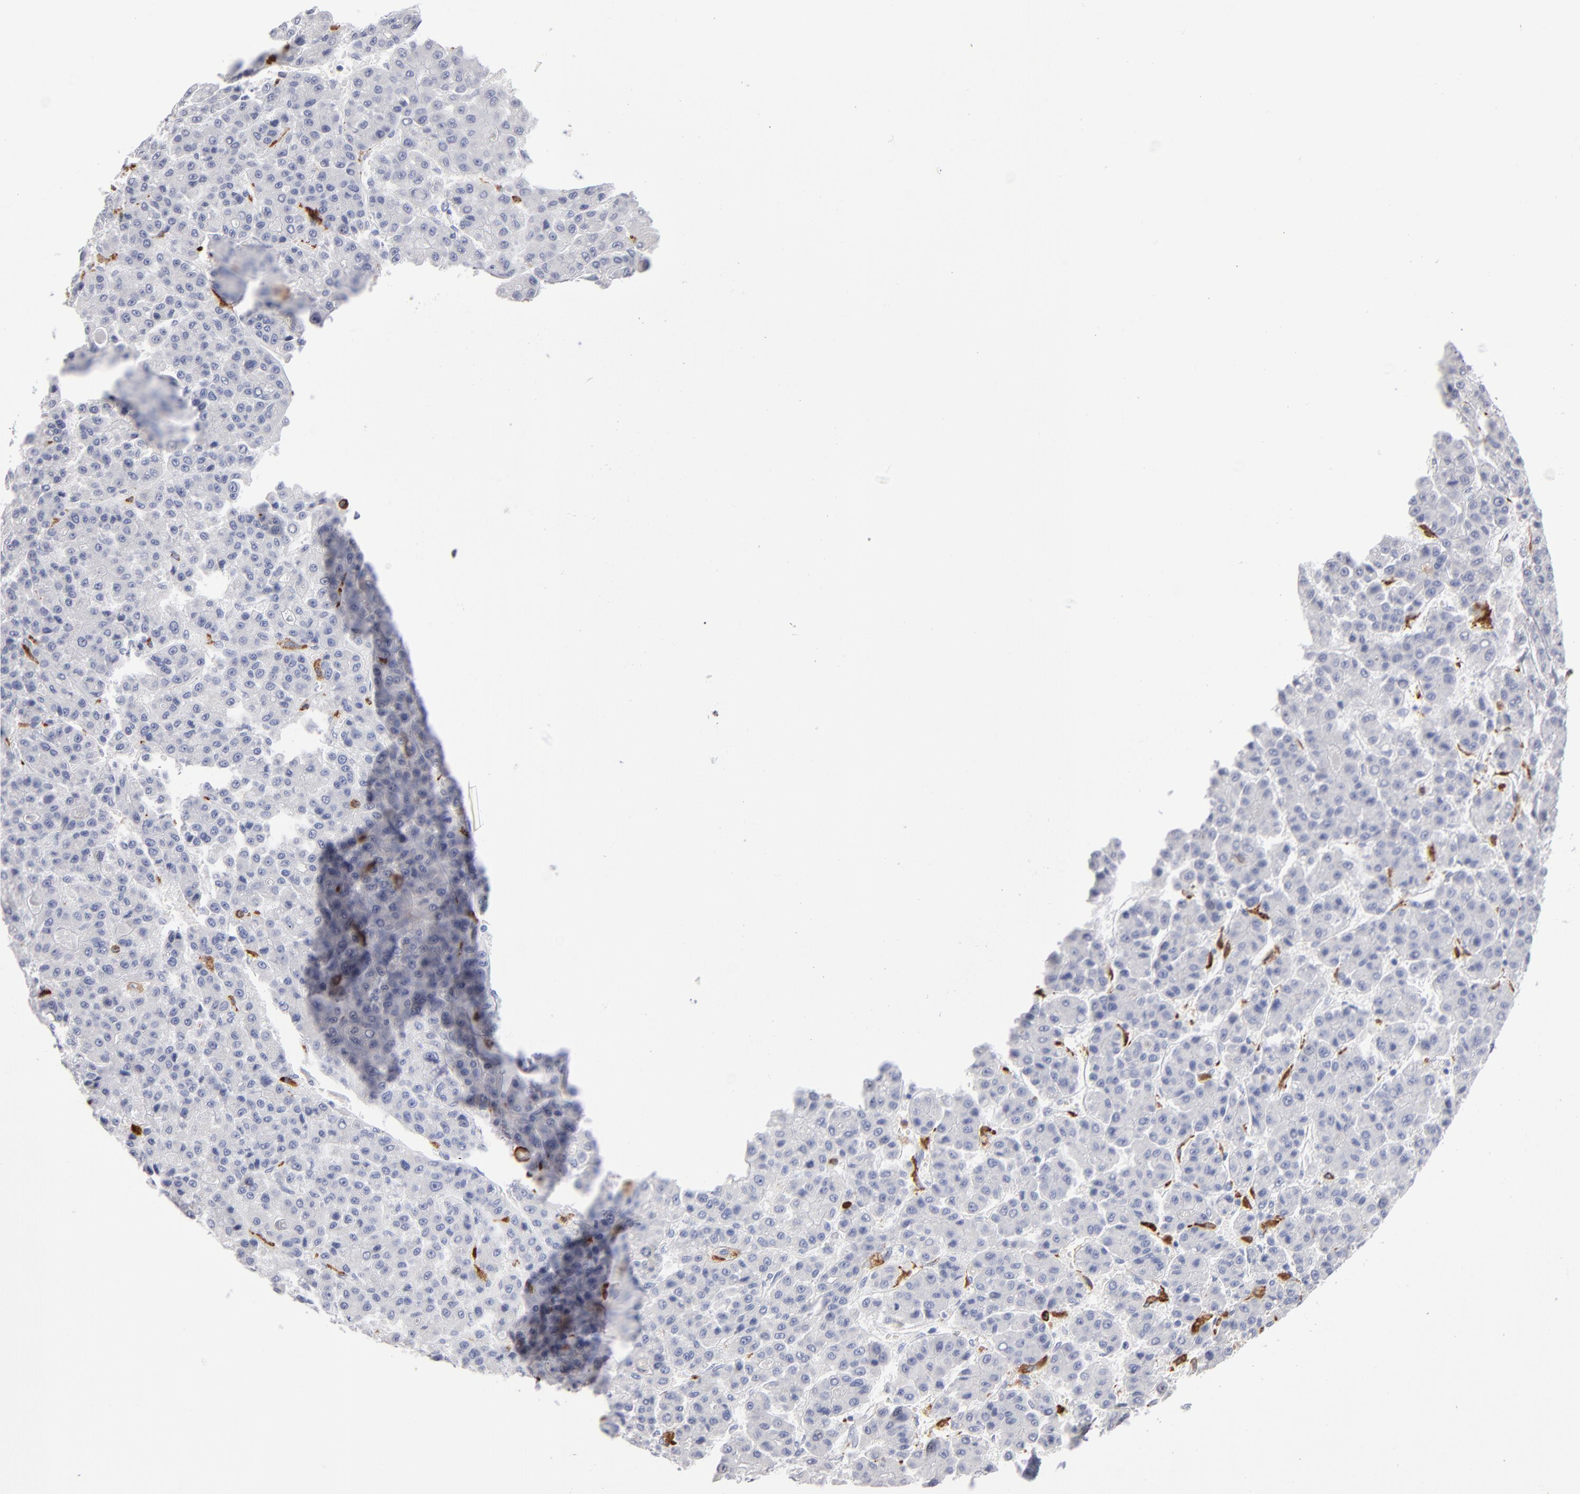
{"staining": {"intensity": "negative", "quantity": "none", "location": "none"}, "tissue": "liver cancer", "cell_type": "Tumor cells", "image_type": "cancer", "snomed": [{"axis": "morphology", "description": "Carcinoma, Hepatocellular, NOS"}, {"axis": "topography", "description": "Liver"}], "caption": "High power microscopy micrograph of an immunohistochemistry (IHC) photomicrograph of liver hepatocellular carcinoma, revealing no significant staining in tumor cells.", "gene": "CD180", "patient": {"sex": "male", "age": 70}}